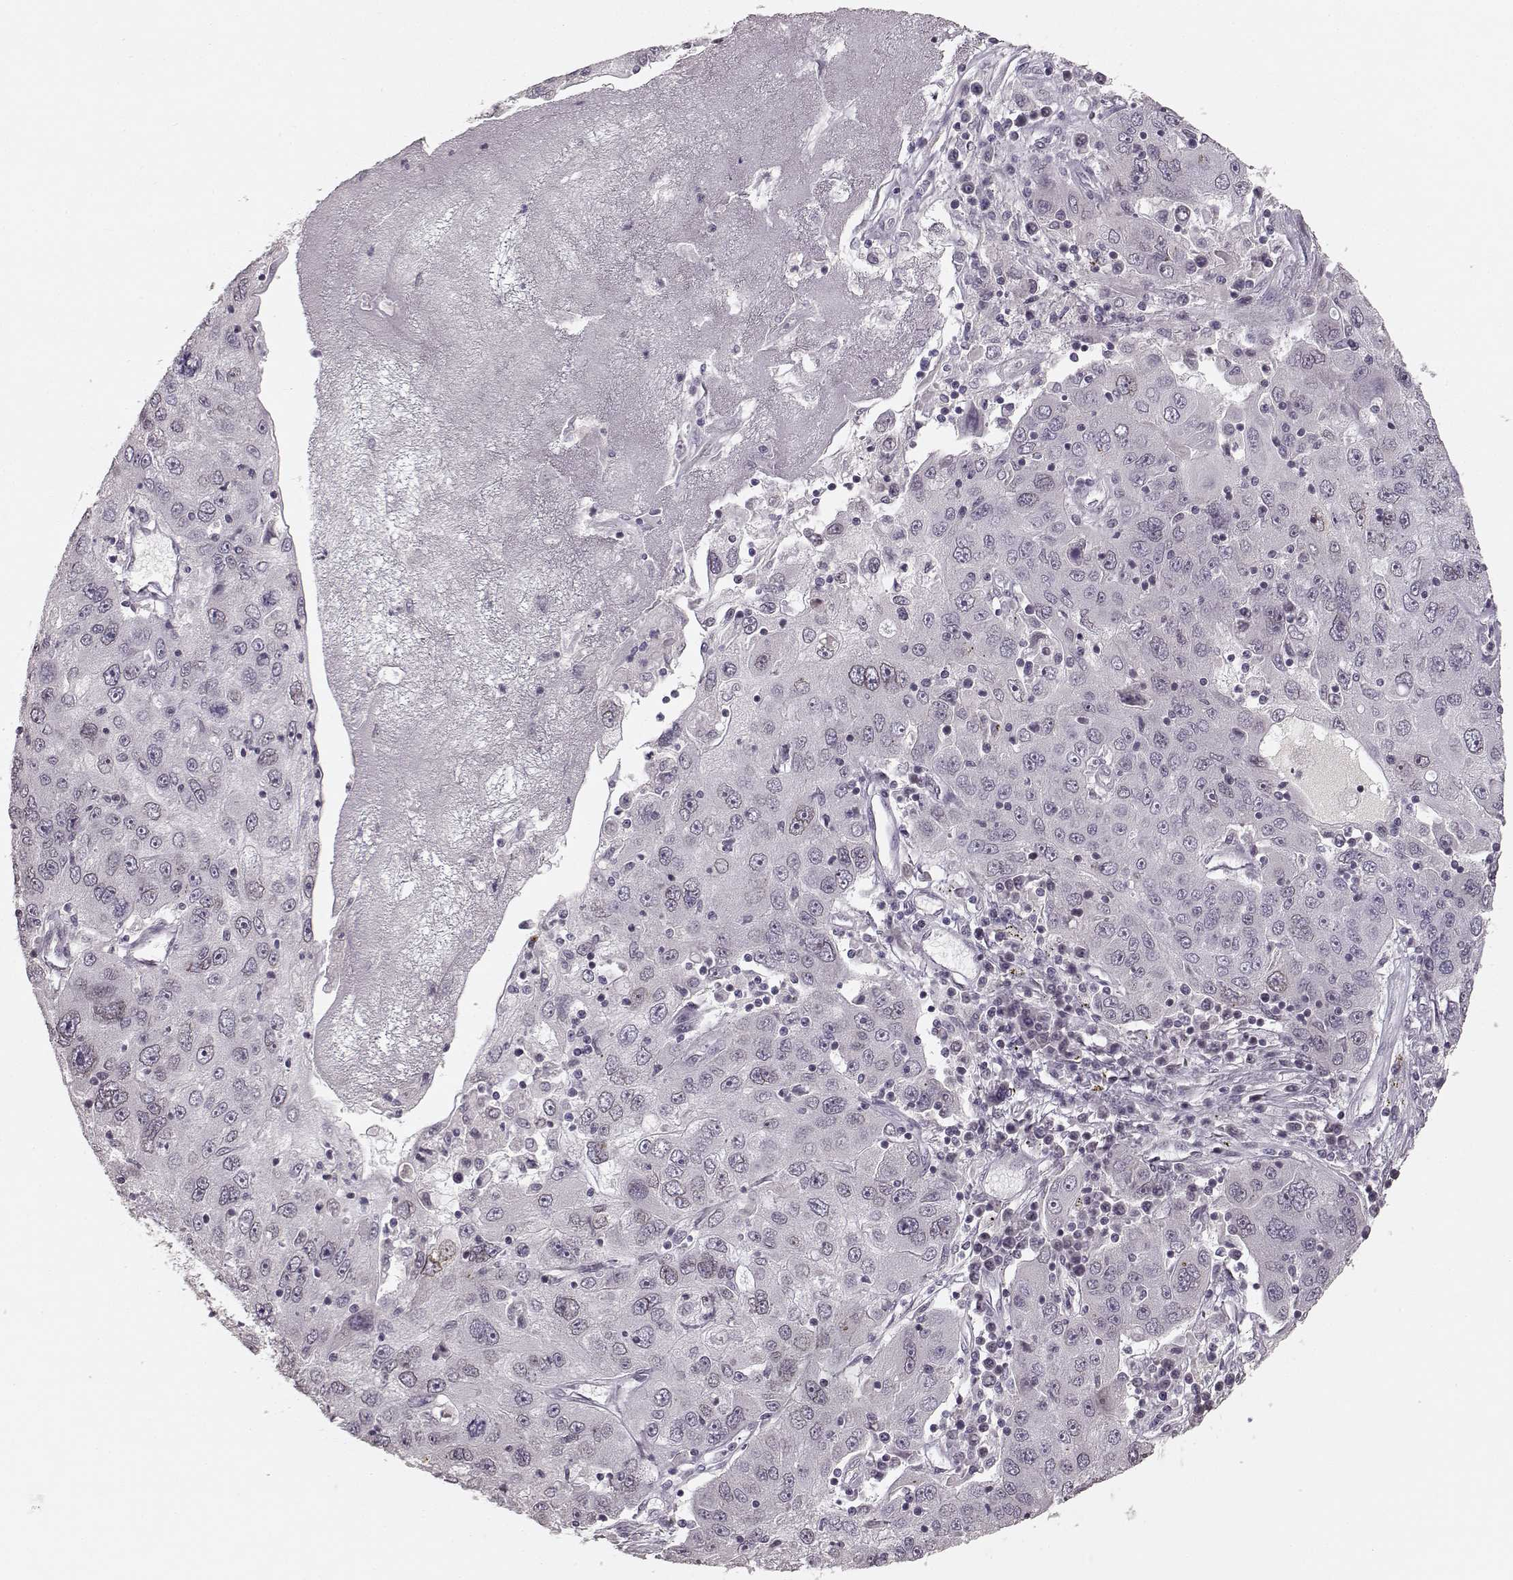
{"staining": {"intensity": "weak", "quantity": "<25%", "location": "cytoplasmic/membranous,nuclear"}, "tissue": "stomach cancer", "cell_type": "Tumor cells", "image_type": "cancer", "snomed": [{"axis": "morphology", "description": "Adenocarcinoma, NOS"}, {"axis": "topography", "description": "Stomach"}], "caption": "Adenocarcinoma (stomach) stained for a protein using IHC displays no expression tumor cells.", "gene": "DCAF12", "patient": {"sex": "male", "age": 56}}